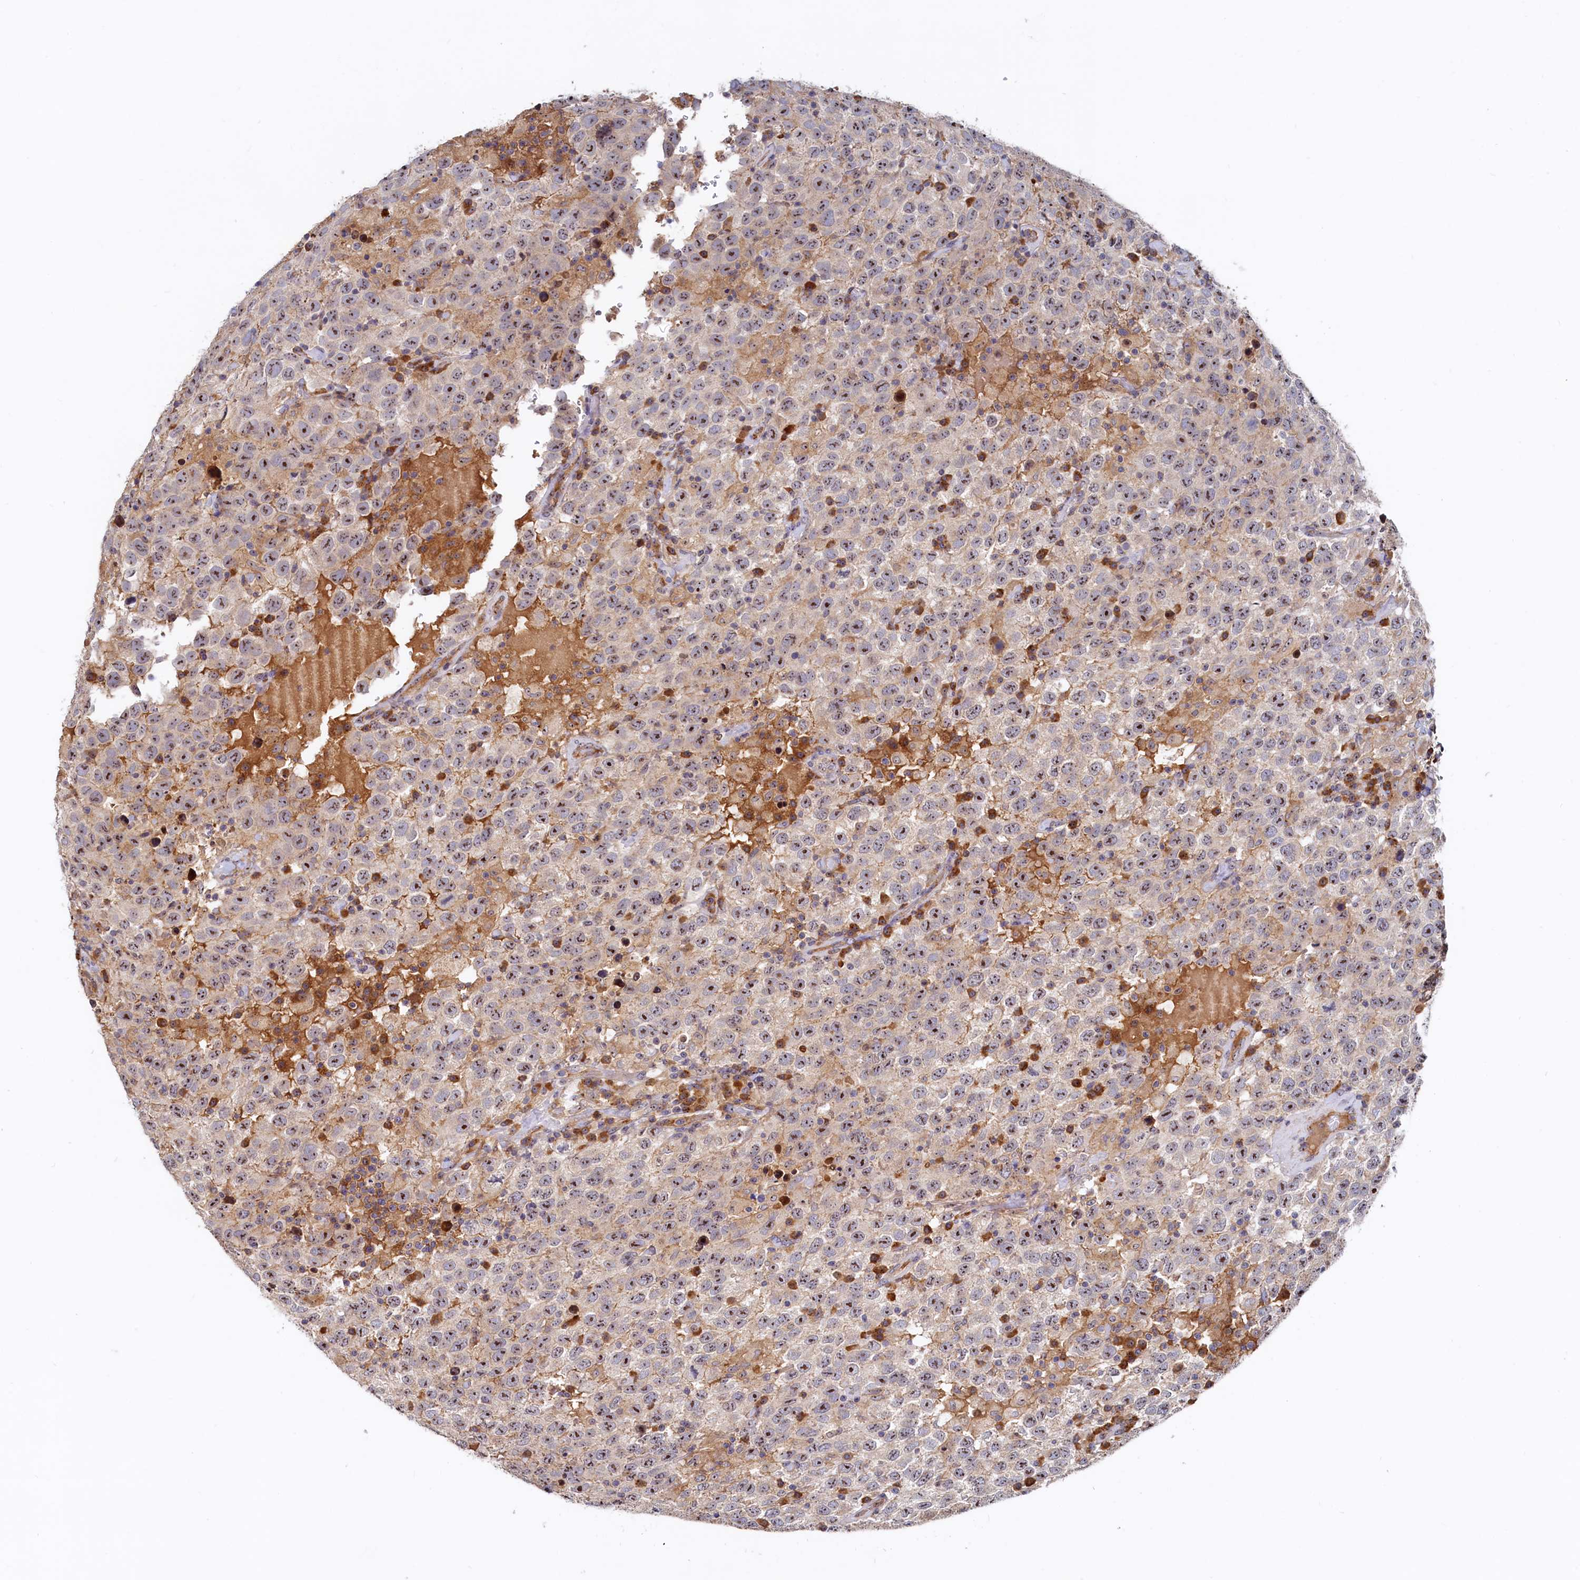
{"staining": {"intensity": "moderate", "quantity": "25%-75%", "location": "nuclear"}, "tissue": "testis cancer", "cell_type": "Tumor cells", "image_type": "cancer", "snomed": [{"axis": "morphology", "description": "Seminoma, NOS"}, {"axis": "topography", "description": "Testis"}], "caption": "Moderate nuclear expression for a protein is identified in about 25%-75% of tumor cells of seminoma (testis) using immunohistochemistry (IHC).", "gene": "RGS7BP", "patient": {"sex": "male", "age": 41}}